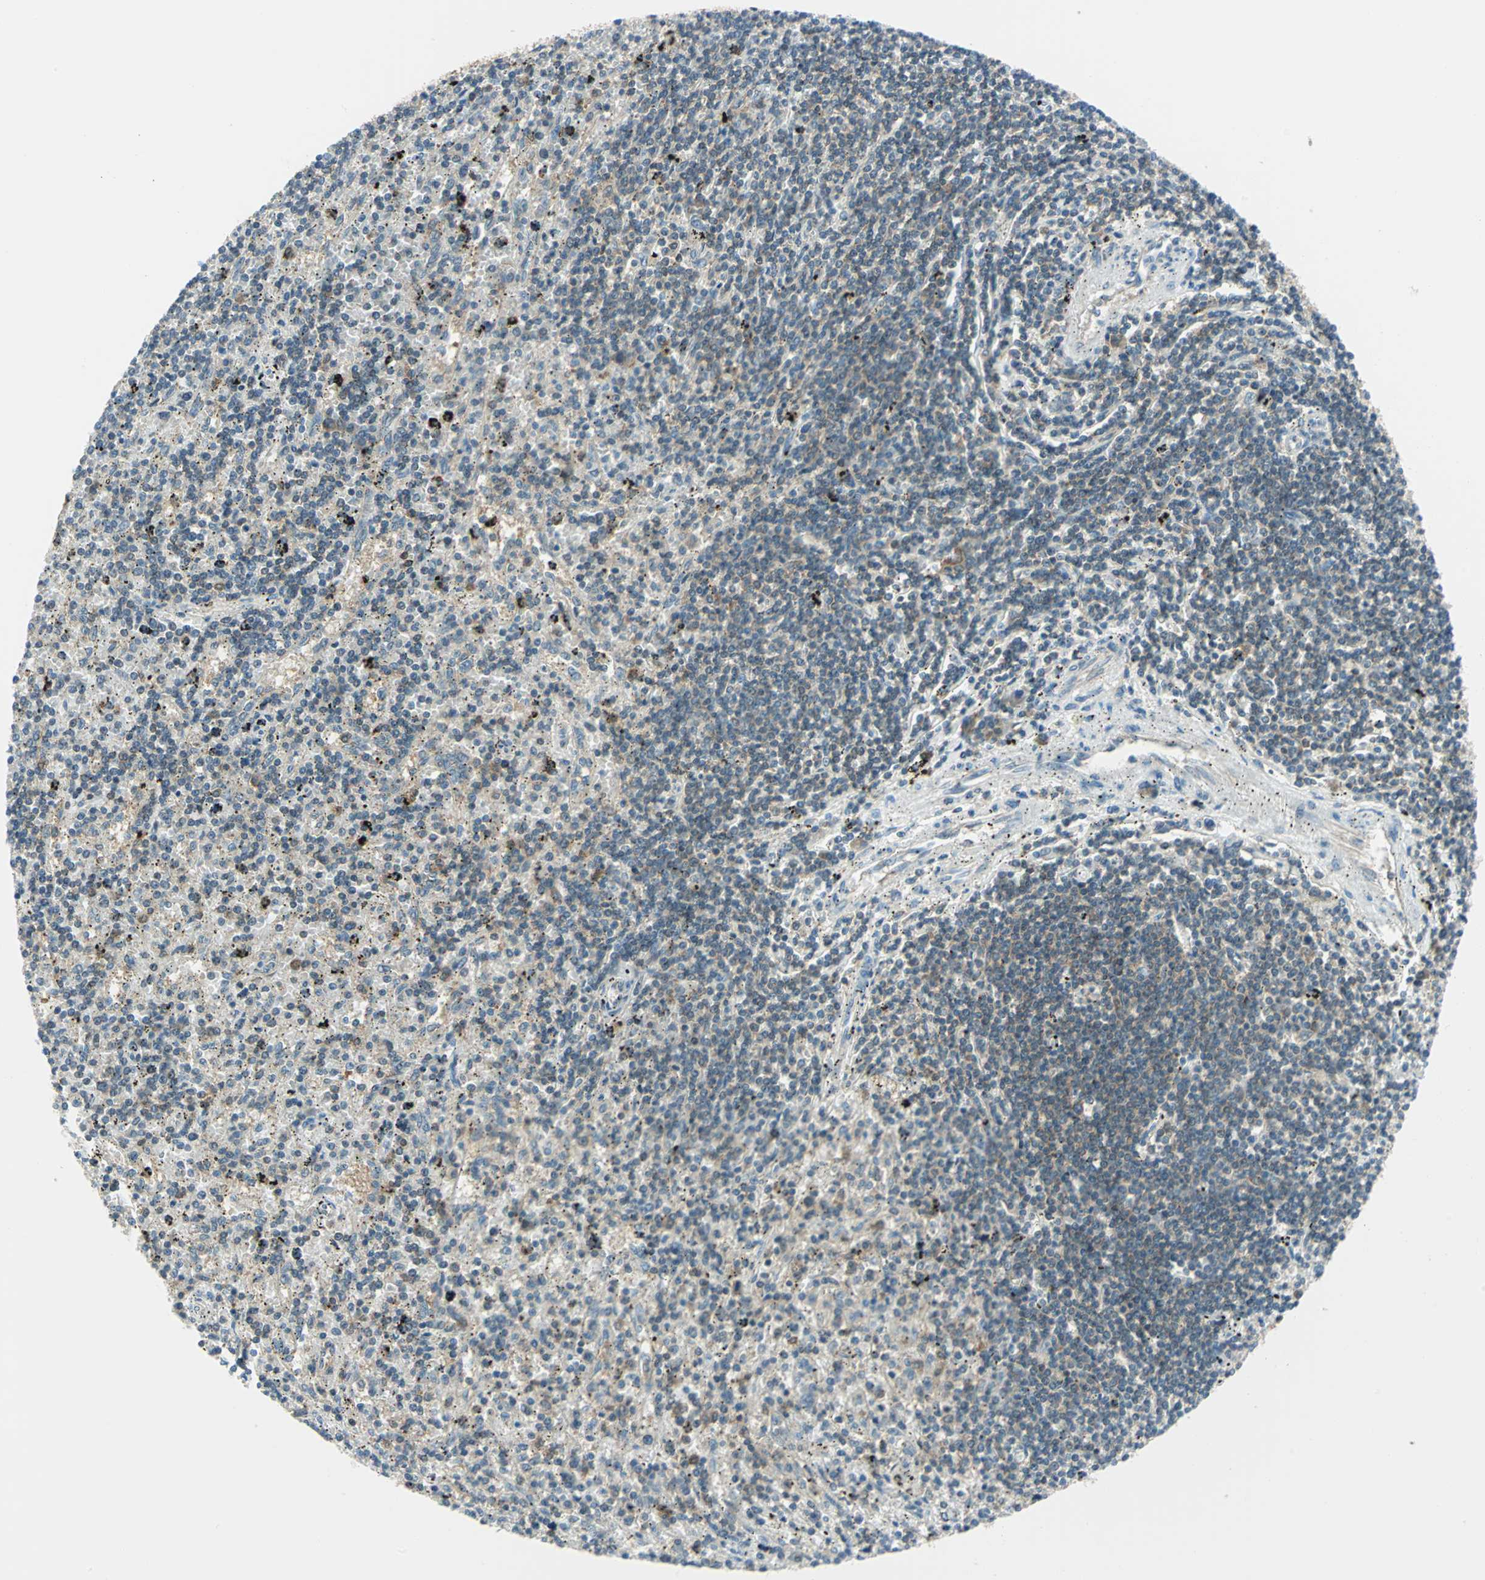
{"staining": {"intensity": "moderate", "quantity": "<25%", "location": "cytoplasmic/membranous"}, "tissue": "lymphoma", "cell_type": "Tumor cells", "image_type": "cancer", "snomed": [{"axis": "morphology", "description": "Malignant lymphoma, non-Hodgkin's type, Low grade"}, {"axis": "topography", "description": "Spleen"}], "caption": "Immunohistochemistry (DAB) staining of human lymphoma exhibits moderate cytoplasmic/membranous protein expression in about <25% of tumor cells. (Stains: DAB (3,3'-diaminobenzidine) in brown, nuclei in blue, Microscopy: brightfield microscopy at high magnification).", "gene": "ALDOA", "patient": {"sex": "male", "age": 76}}